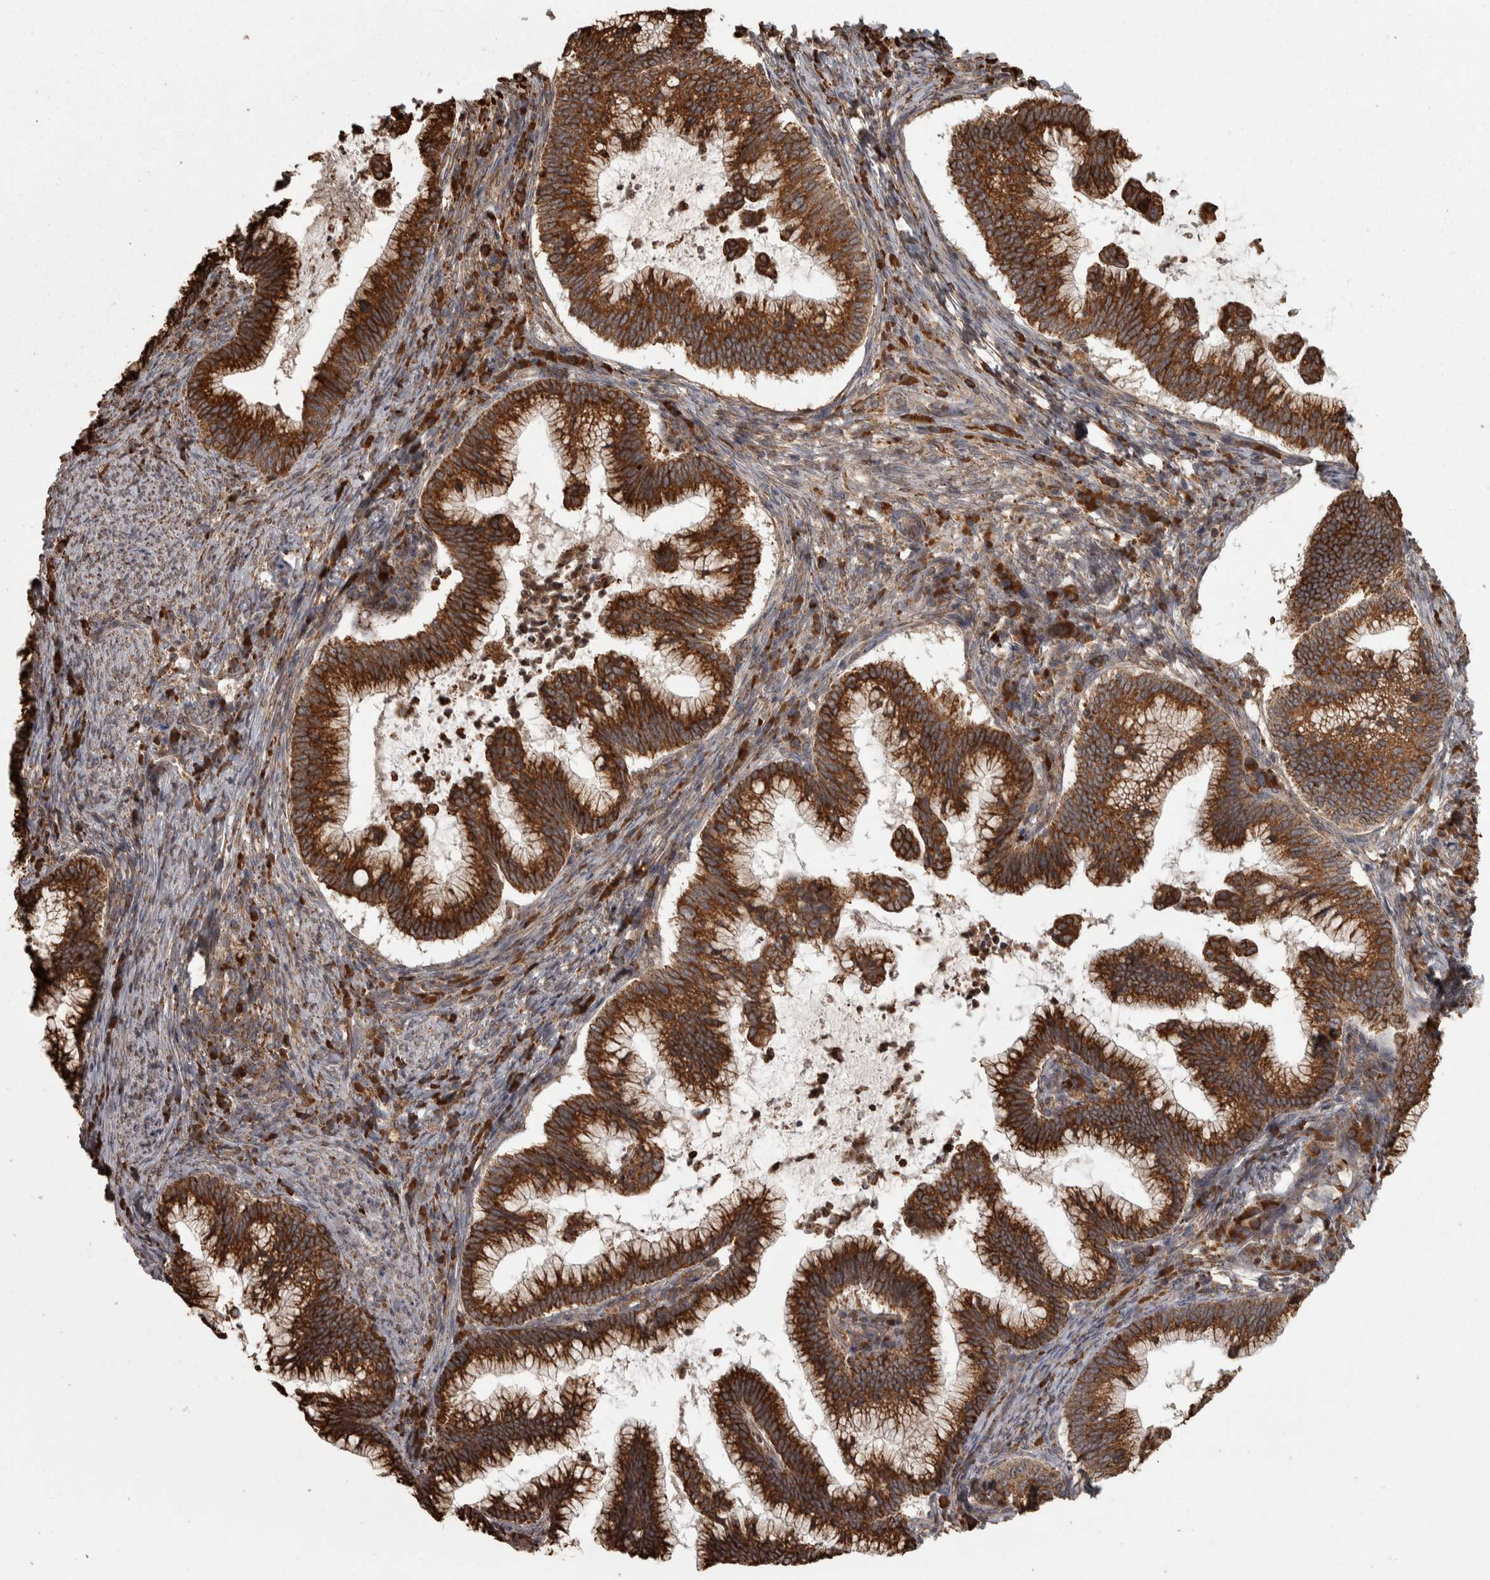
{"staining": {"intensity": "strong", "quantity": ">75%", "location": "cytoplasmic/membranous"}, "tissue": "cervical cancer", "cell_type": "Tumor cells", "image_type": "cancer", "snomed": [{"axis": "morphology", "description": "Adenocarcinoma, NOS"}, {"axis": "topography", "description": "Cervix"}], "caption": "Cervical adenocarcinoma tissue displays strong cytoplasmic/membranous positivity in approximately >75% of tumor cells, visualized by immunohistochemistry.", "gene": "AGBL3", "patient": {"sex": "female", "age": 36}}